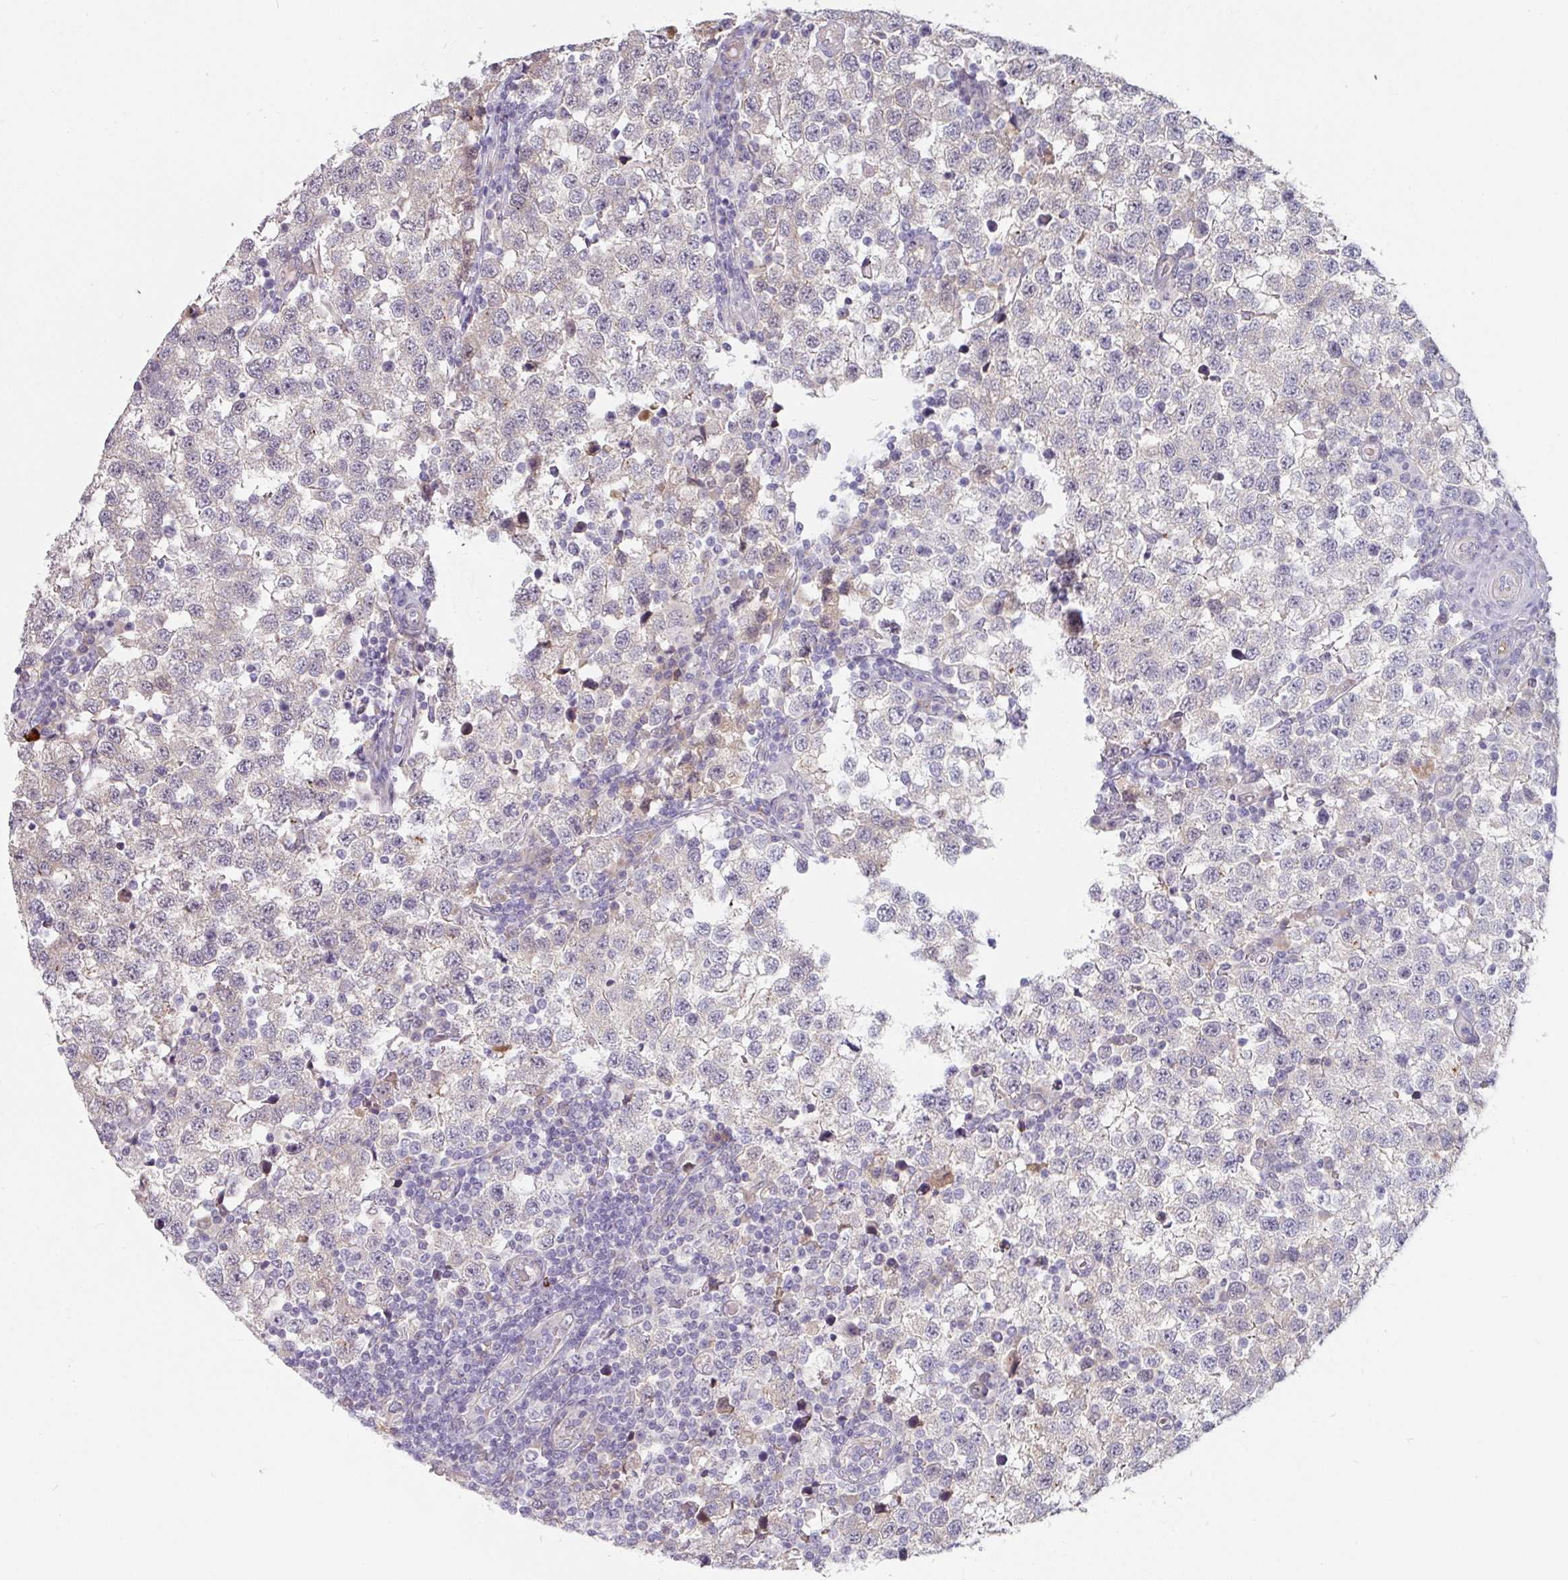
{"staining": {"intensity": "negative", "quantity": "none", "location": "none"}, "tissue": "testis cancer", "cell_type": "Tumor cells", "image_type": "cancer", "snomed": [{"axis": "morphology", "description": "Seminoma, NOS"}, {"axis": "topography", "description": "Testis"}], "caption": "An image of human testis cancer (seminoma) is negative for staining in tumor cells.", "gene": "CEP78", "patient": {"sex": "male", "age": 34}}